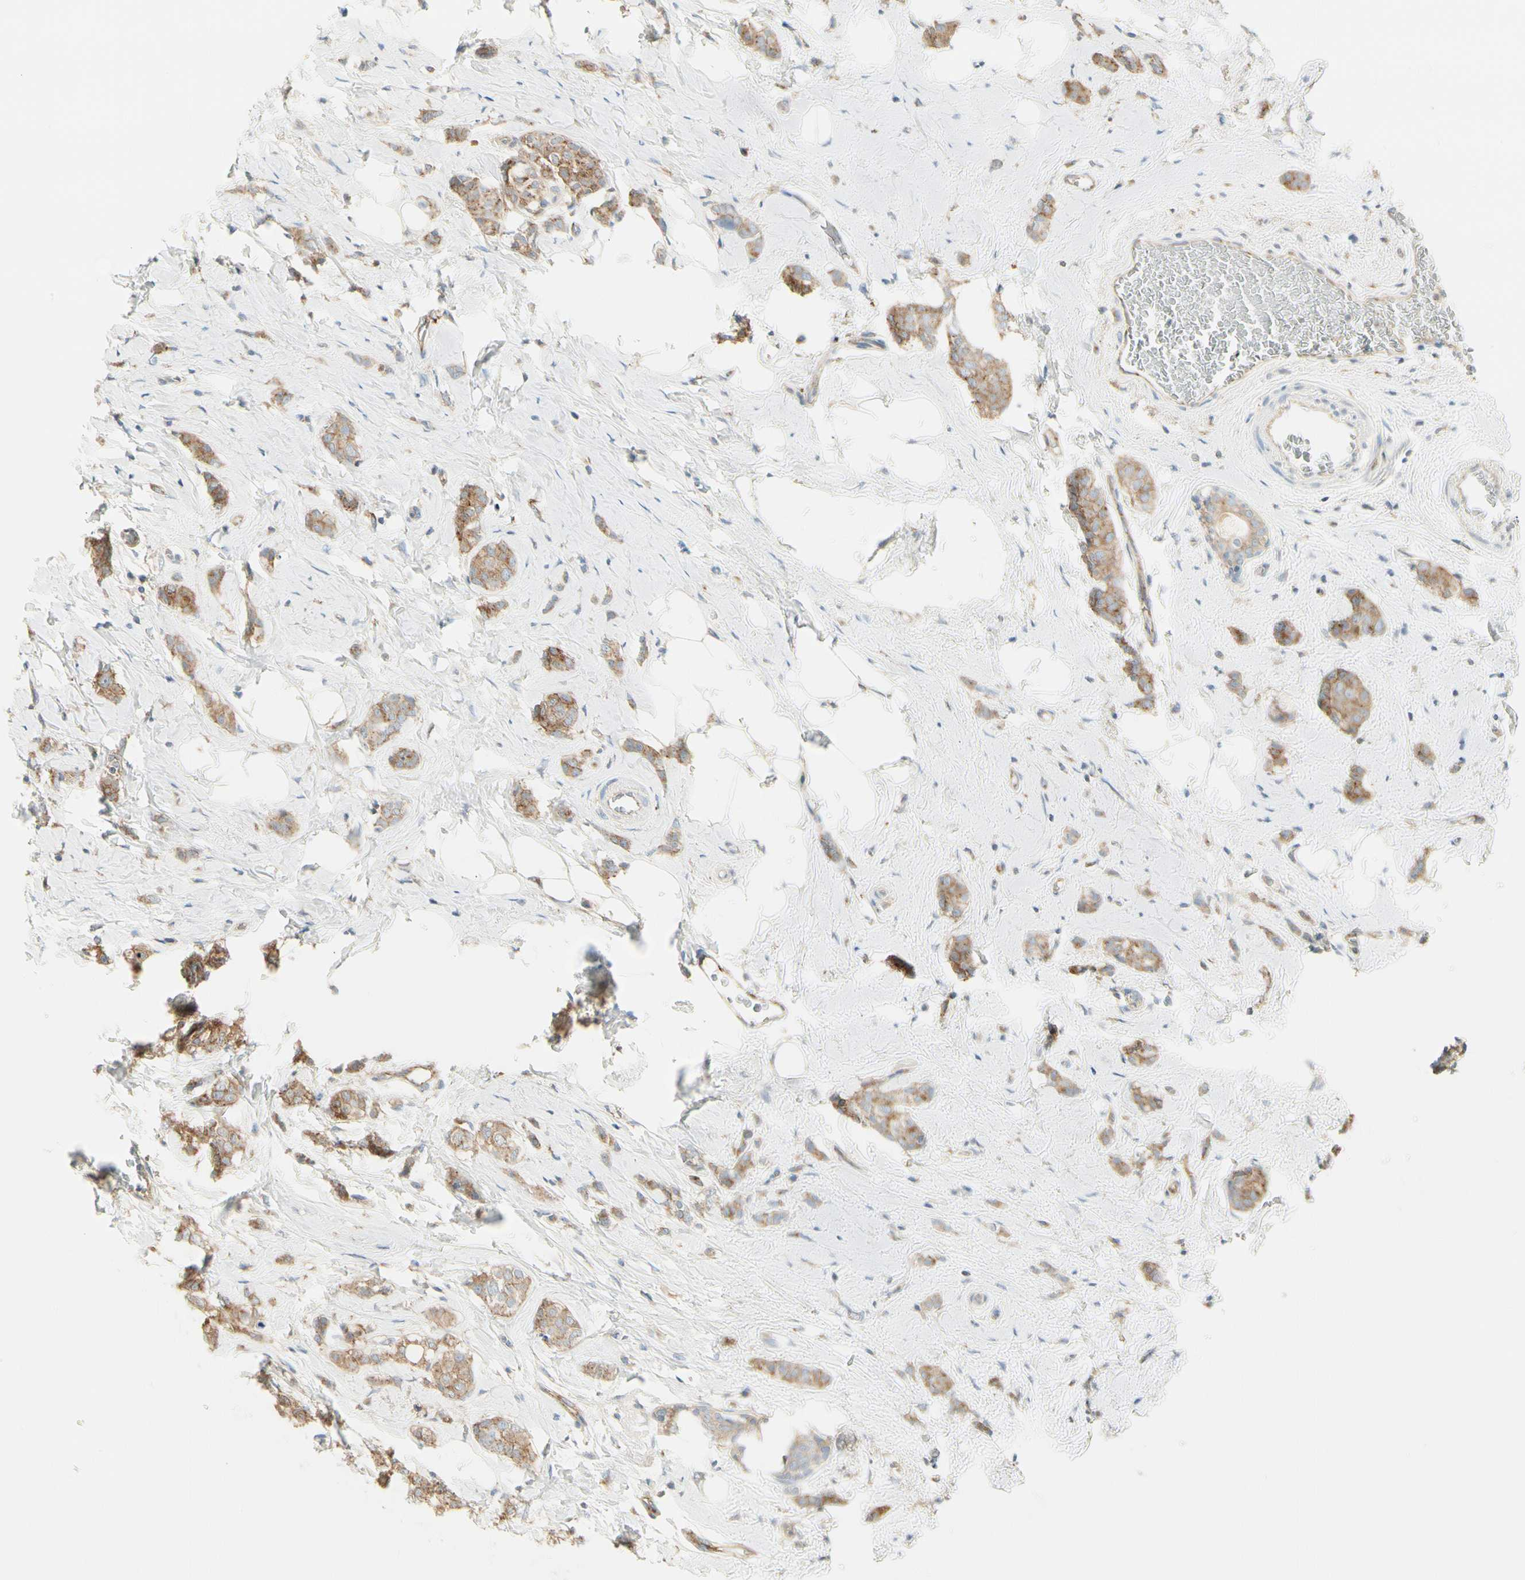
{"staining": {"intensity": "moderate", "quantity": ">75%", "location": "cytoplasmic/membranous"}, "tissue": "breast cancer", "cell_type": "Tumor cells", "image_type": "cancer", "snomed": [{"axis": "morphology", "description": "Lobular carcinoma"}, {"axis": "topography", "description": "Breast"}], "caption": "This is an image of IHC staining of breast lobular carcinoma, which shows moderate positivity in the cytoplasmic/membranous of tumor cells.", "gene": "AGFG1", "patient": {"sex": "female", "age": 60}}